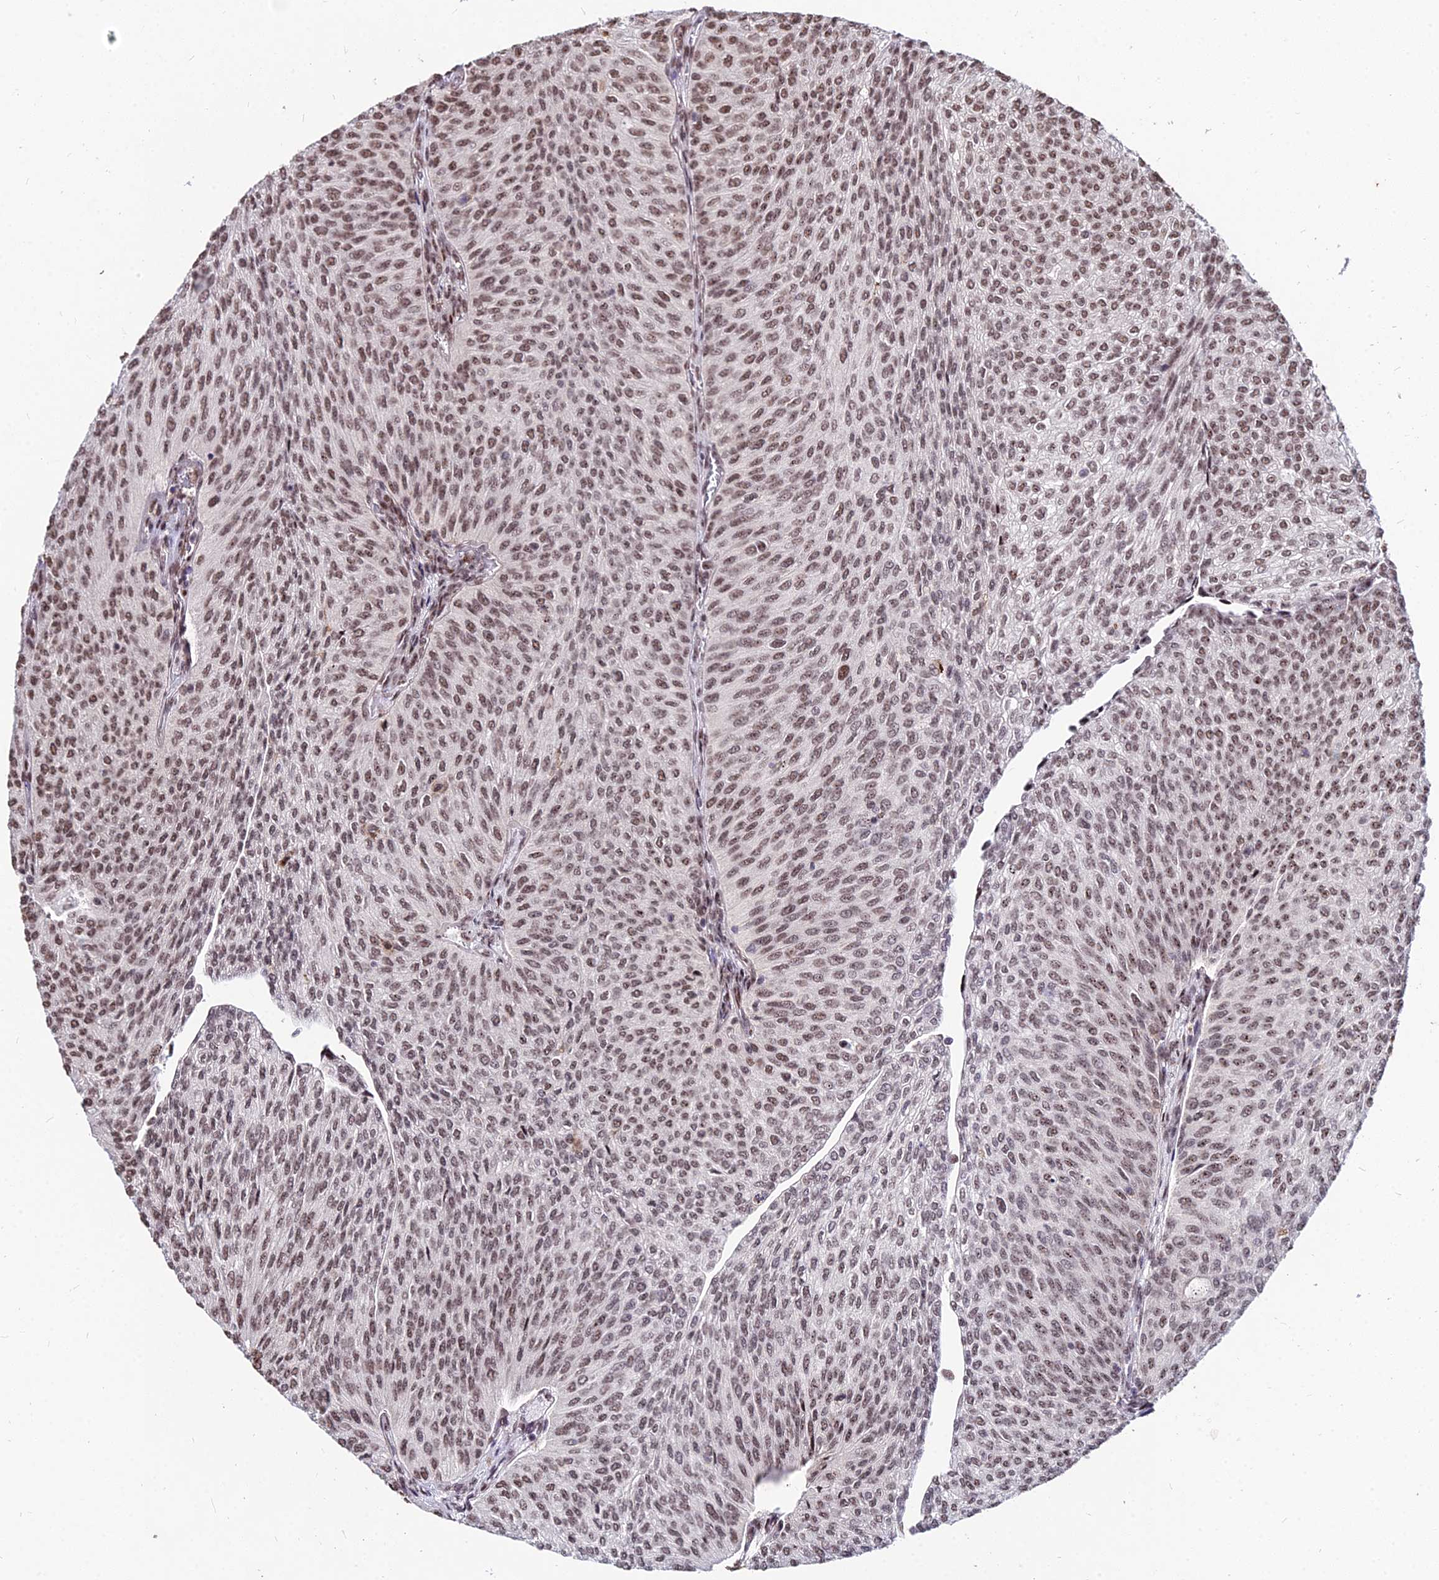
{"staining": {"intensity": "moderate", "quantity": ">75%", "location": "nuclear"}, "tissue": "urothelial cancer", "cell_type": "Tumor cells", "image_type": "cancer", "snomed": [{"axis": "morphology", "description": "Urothelial carcinoma, High grade"}, {"axis": "topography", "description": "Urinary bladder"}], "caption": "Brown immunohistochemical staining in high-grade urothelial carcinoma shows moderate nuclear positivity in about >75% of tumor cells. Nuclei are stained in blue.", "gene": "ZBED4", "patient": {"sex": "female", "age": 79}}